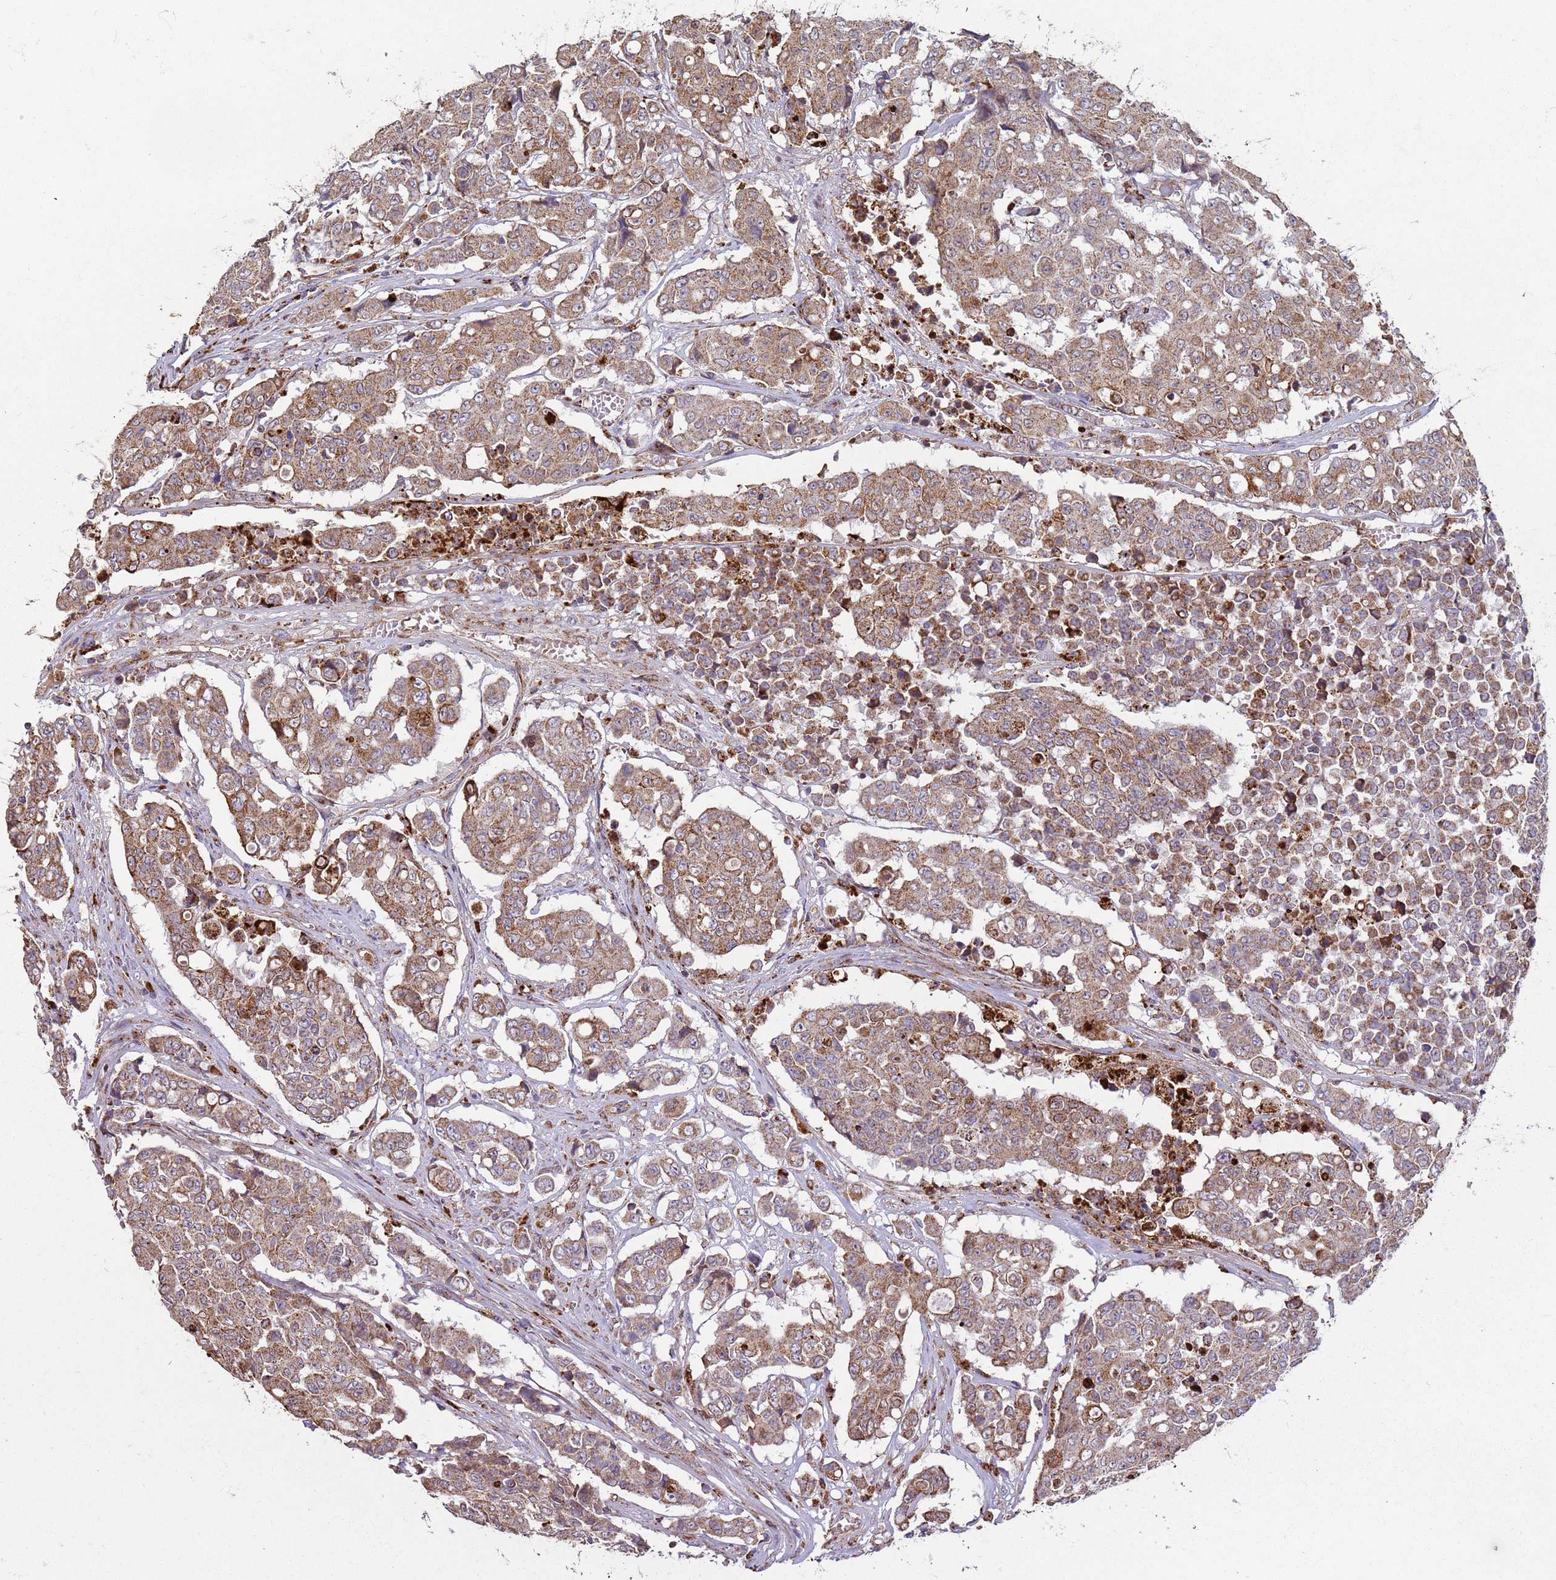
{"staining": {"intensity": "moderate", "quantity": ">75%", "location": "cytoplasmic/membranous"}, "tissue": "colorectal cancer", "cell_type": "Tumor cells", "image_type": "cancer", "snomed": [{"axis": "morphology", "description": "Adenocarcinoma, NOS"}, {"axis": "topography", "description": "Colon"}], "caption": "Brown immunohistochemical staining in human adenocarcinoma (colorectal) reveals moderate cytoplasmic/membranous staining in about >75% of tumor cells.", "gene": "FBXO33", "patient": {"sex": "male", "age": 51}}